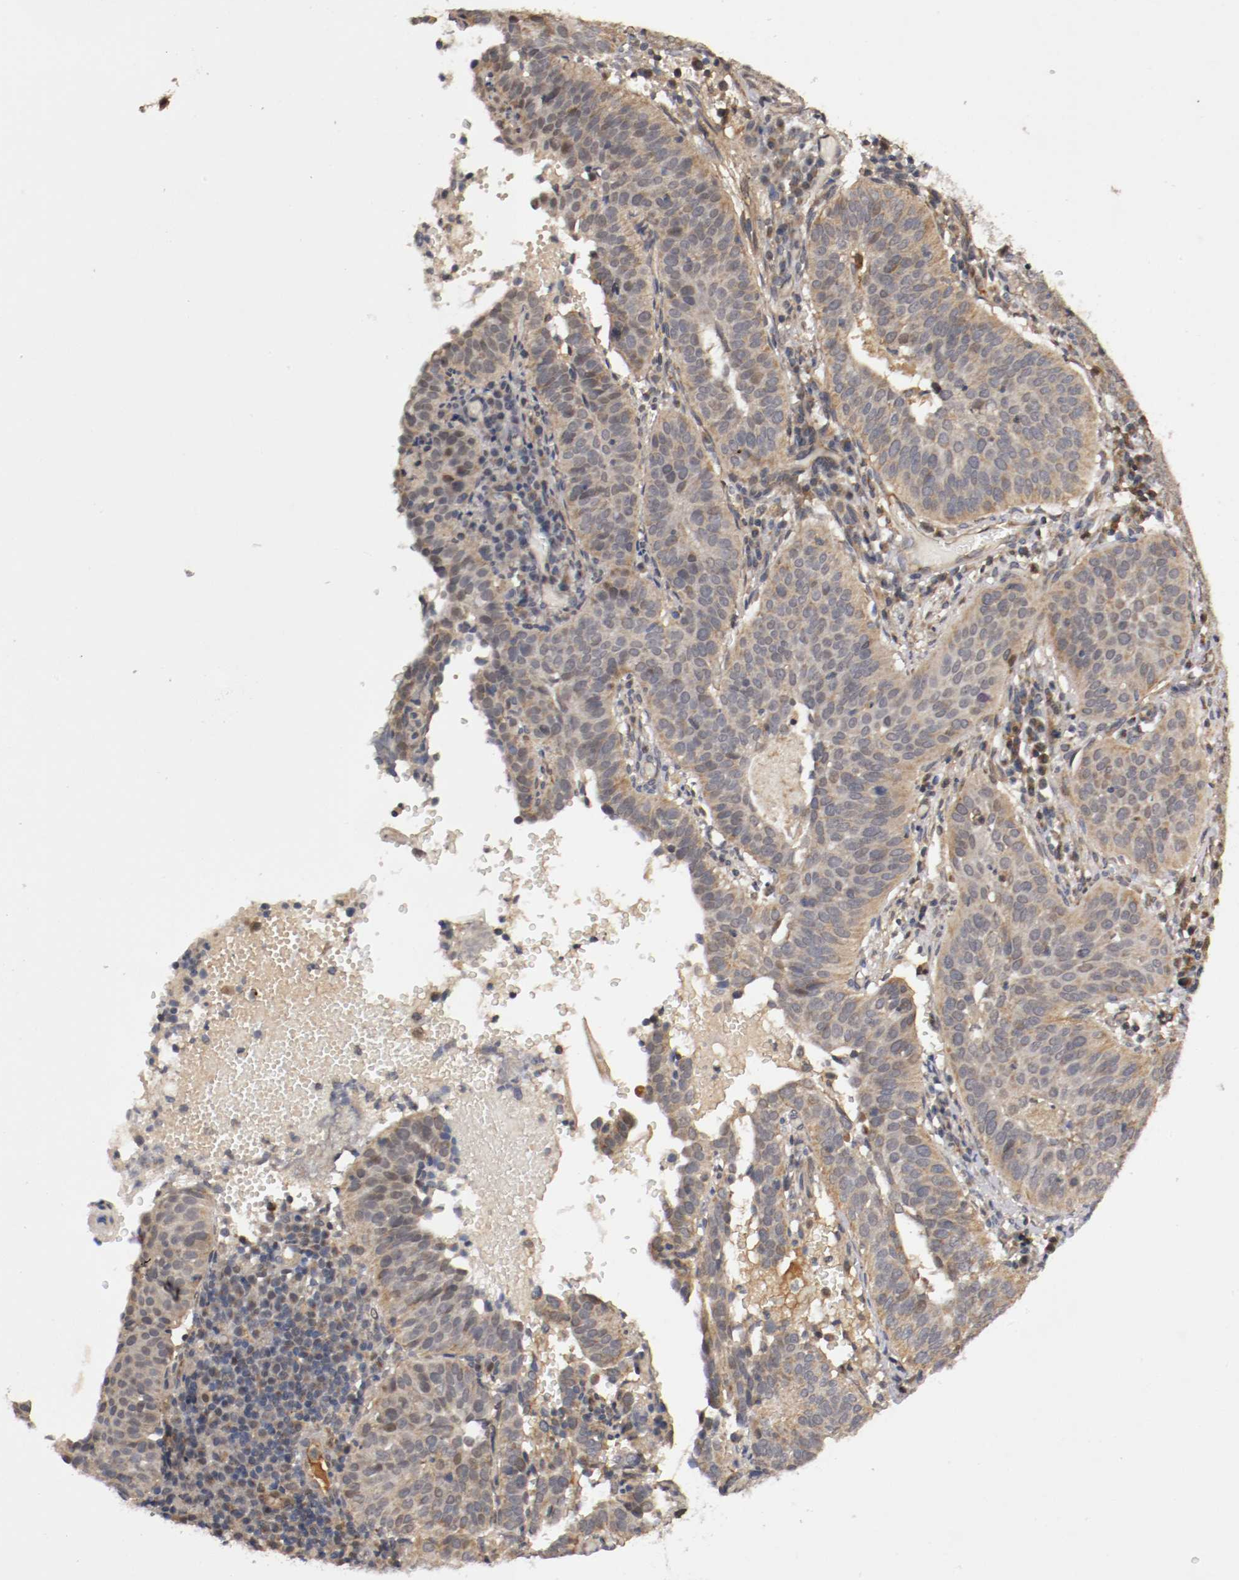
{"staining": {"intensity": "weak", "quantity": ">75%", "location": "cytoplasmic/membranous"}, "tissue": "cervical cancer", "cell_type": "Tumor cells", "image_type": "cancer", "snomed": [{"axis": "morphology", "description": "Squamous cell carcinoma, NOS"}, {"axis": "topography", "description": "Cervix"}], "caption": "The immunohistochemical stain shows weak cytoplasmic/membranous expression in tumor cells of squamous cell carcinoma (cervical) tissue. The protein is shown in brown color, while the nuclei are stained blue.", "gene": "TNFRSF1B", "patient": {"sex": "female", "age": 39}}